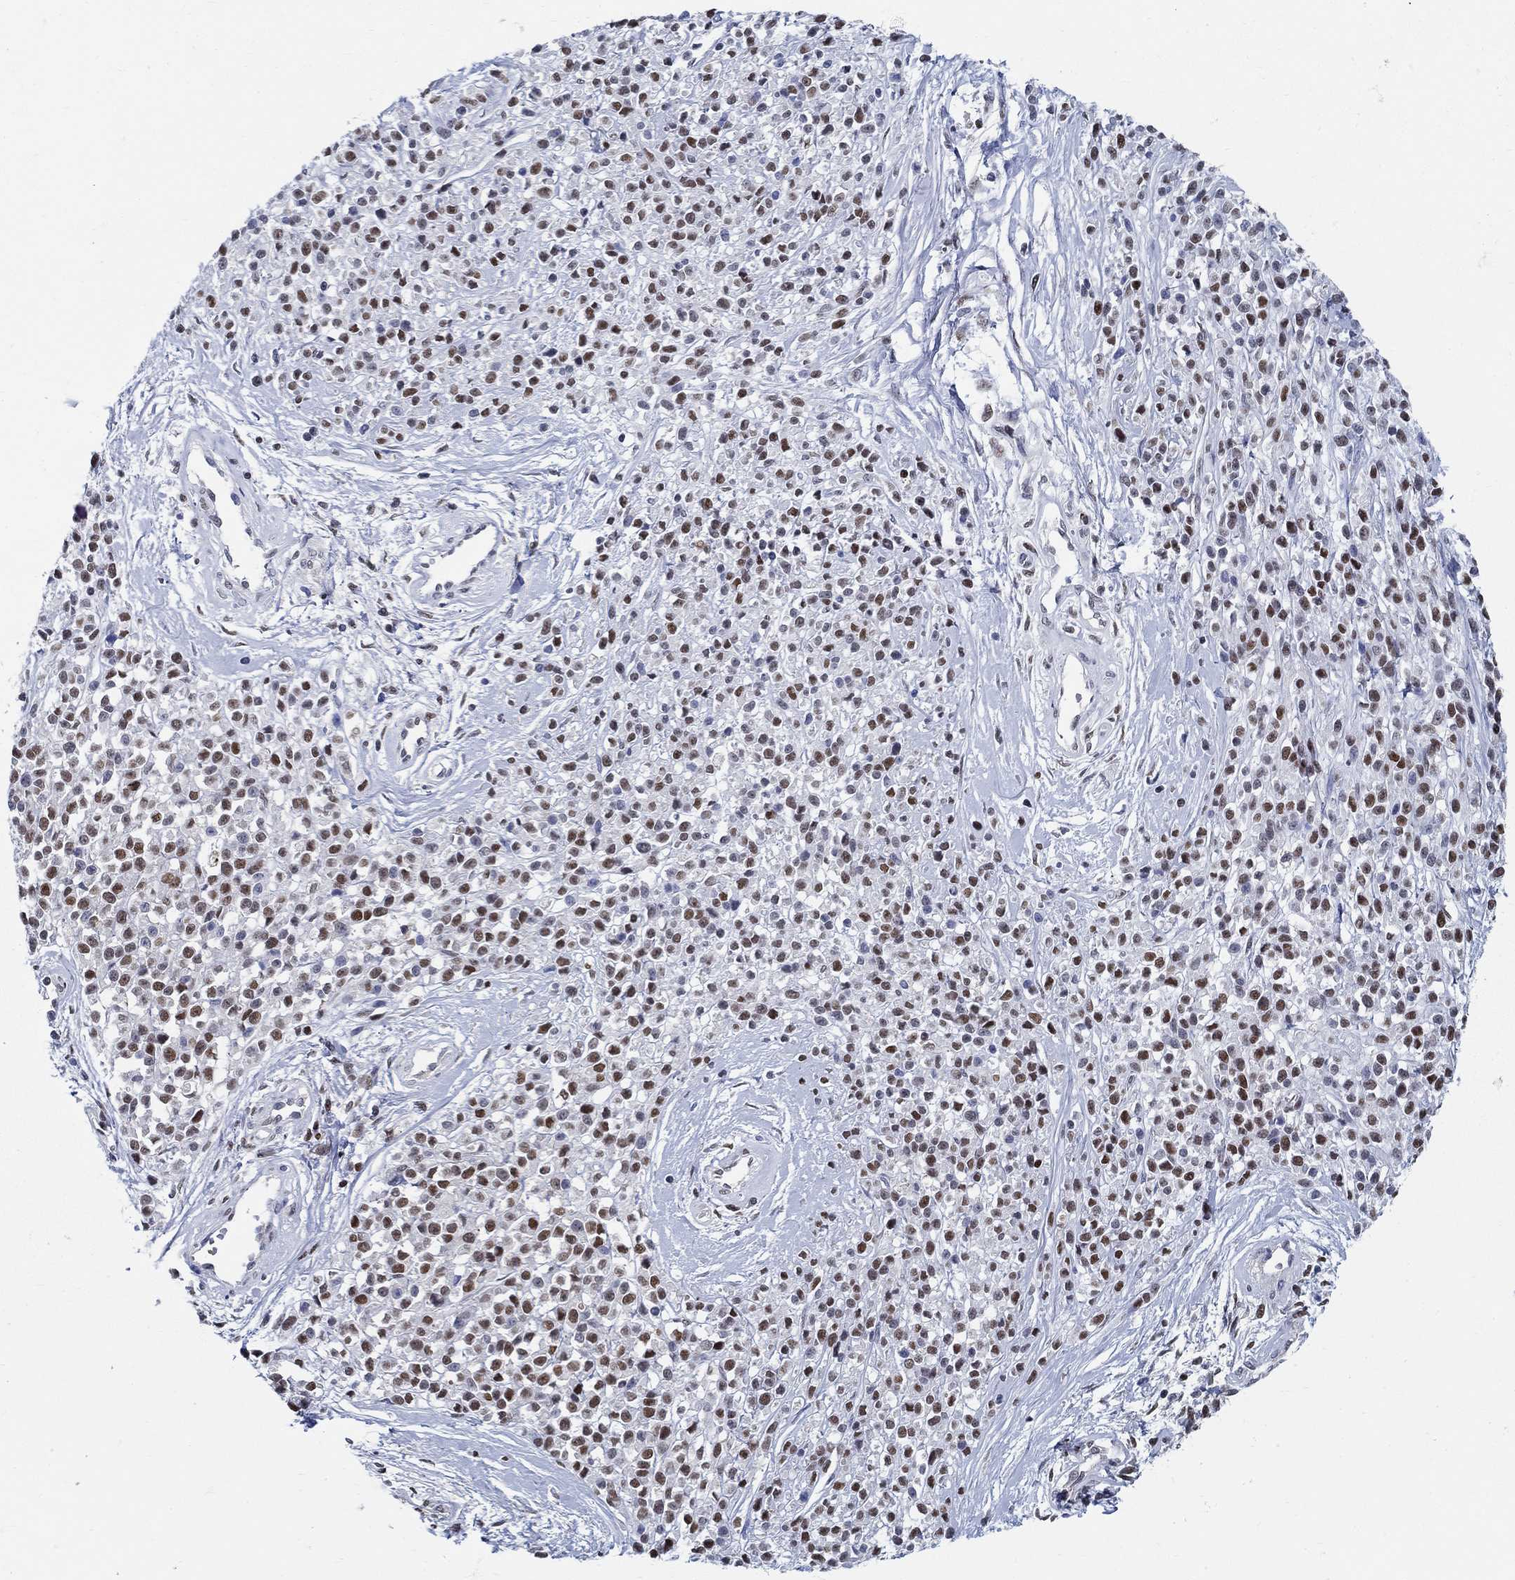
{"staining": {"intensity": "strong", "quantity": "25%-75%", "location": "nuclear"}, "tissue": "melanoma", "cell_type": "Tumor cells", "image_type": "cancer", "snomed": [{"axis": "morphology", "description": "Malignant melanoma, NOS"}, {"axis": "topography", "description": "Skin"}, {"axis": "topography", "description": "Skin of trunk"}], "caption": "Malignant melanoma stained with DAB (3,3'-diaminobenzidine) IHC displays high levels of strong nuclear staining in about 25%-75% of tumor cells.", "gene": "ZNF594", "patient": {"sex": "male", "age": 74}}